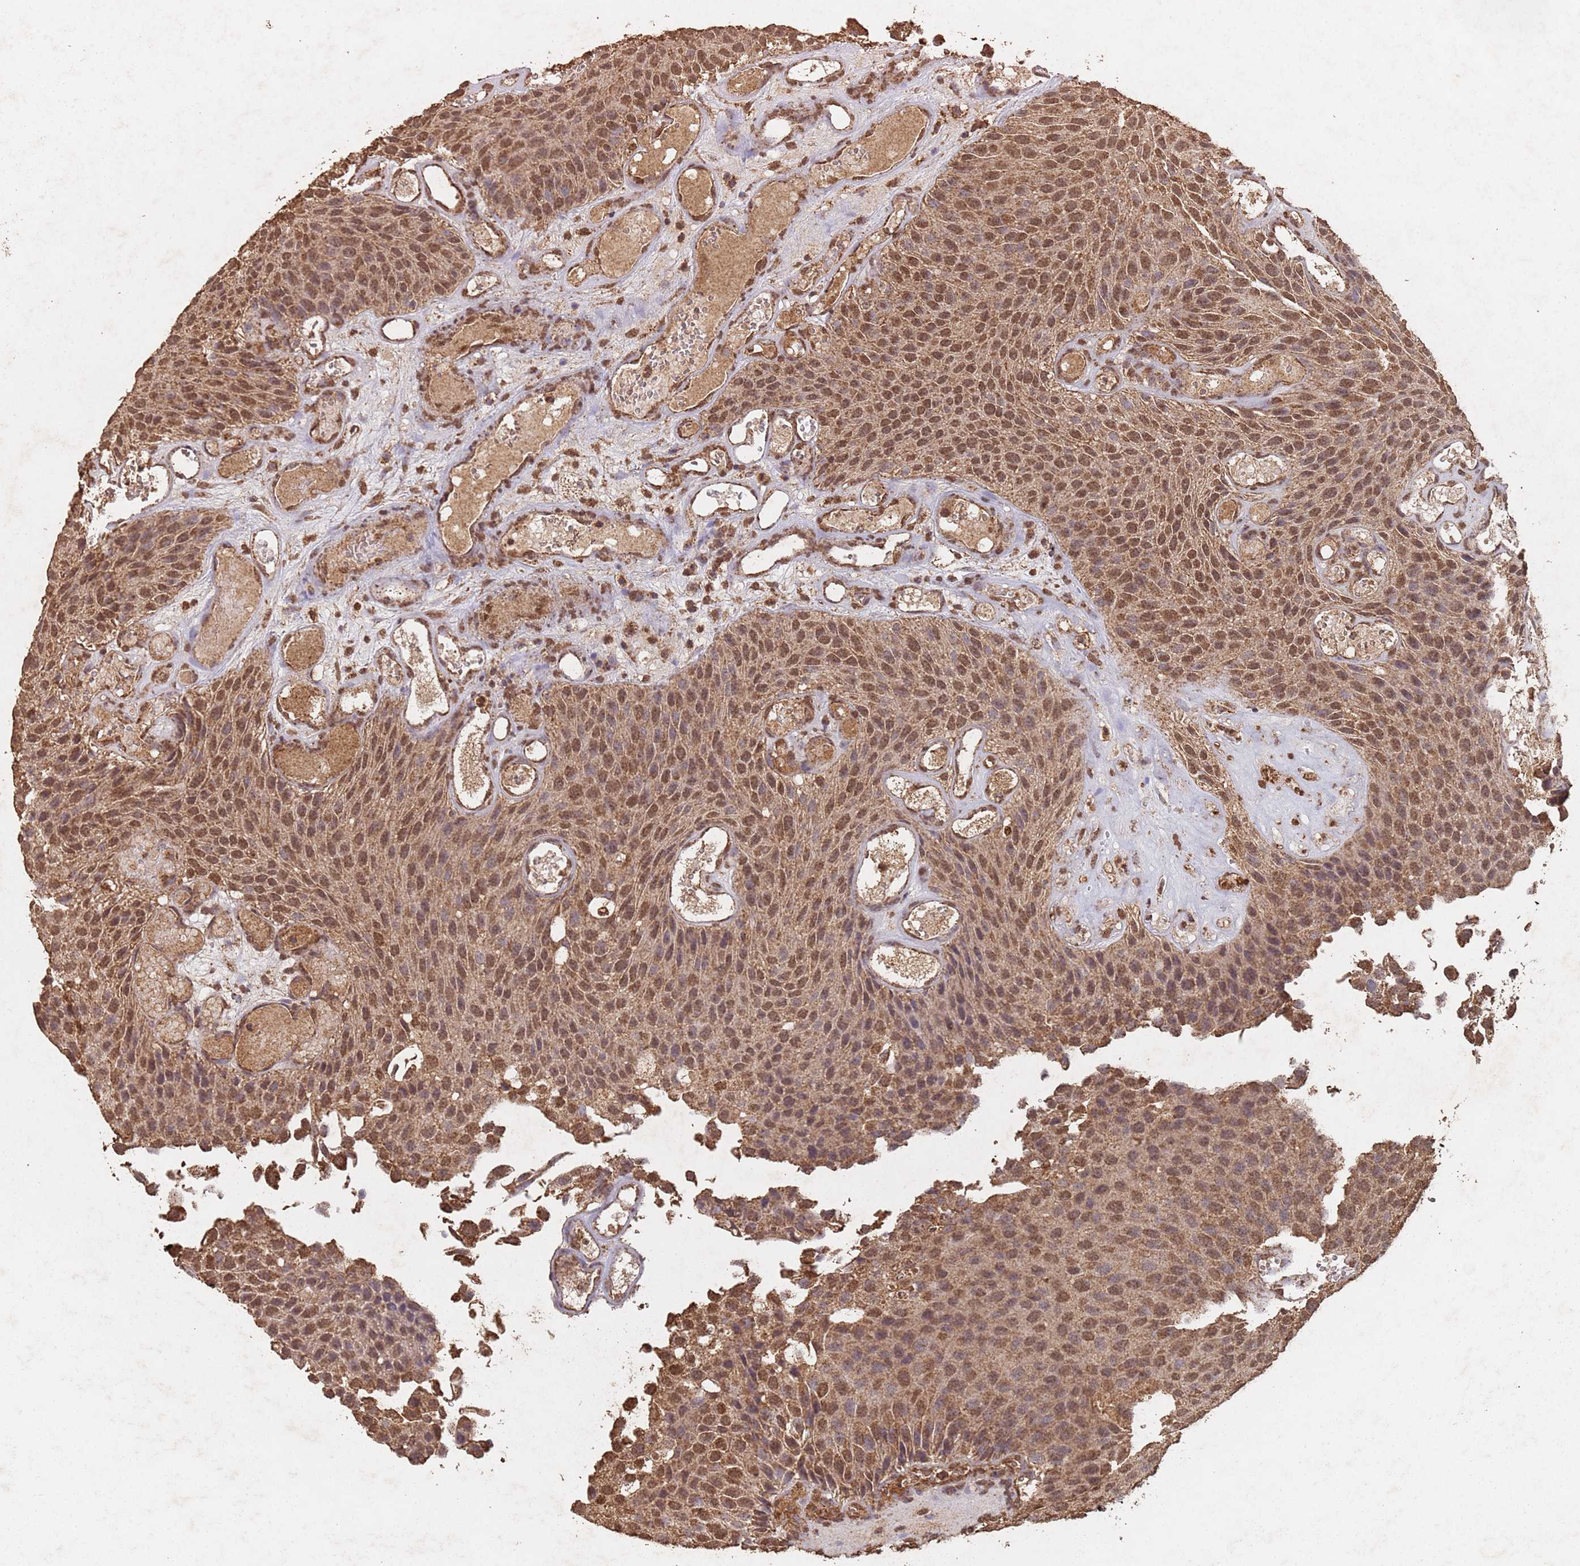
{"staining": {"intensity": "moderate", "quantity": ">75%", "location": "cytoplasmic/membranous,nuclear"}, "tissue": "urothelial cancer", "cell_type": "Tumor cells", "image_type": "cancer", "snomed": [{"axis": "morphology", "description": "Urothelial carcinoma, Low grade"}, {"axis": "topography", "description": "Urinary bladder"}], "caption": "Human urothelial carcinoma (low-grade) stained with a brown dye demonstrates moderate cytoplasmic/membranous and nuclear positive expression in approximately >75% of tumor cells.", "gene": "HDAC10", "patient": {"sex": "male", "age": 89}}